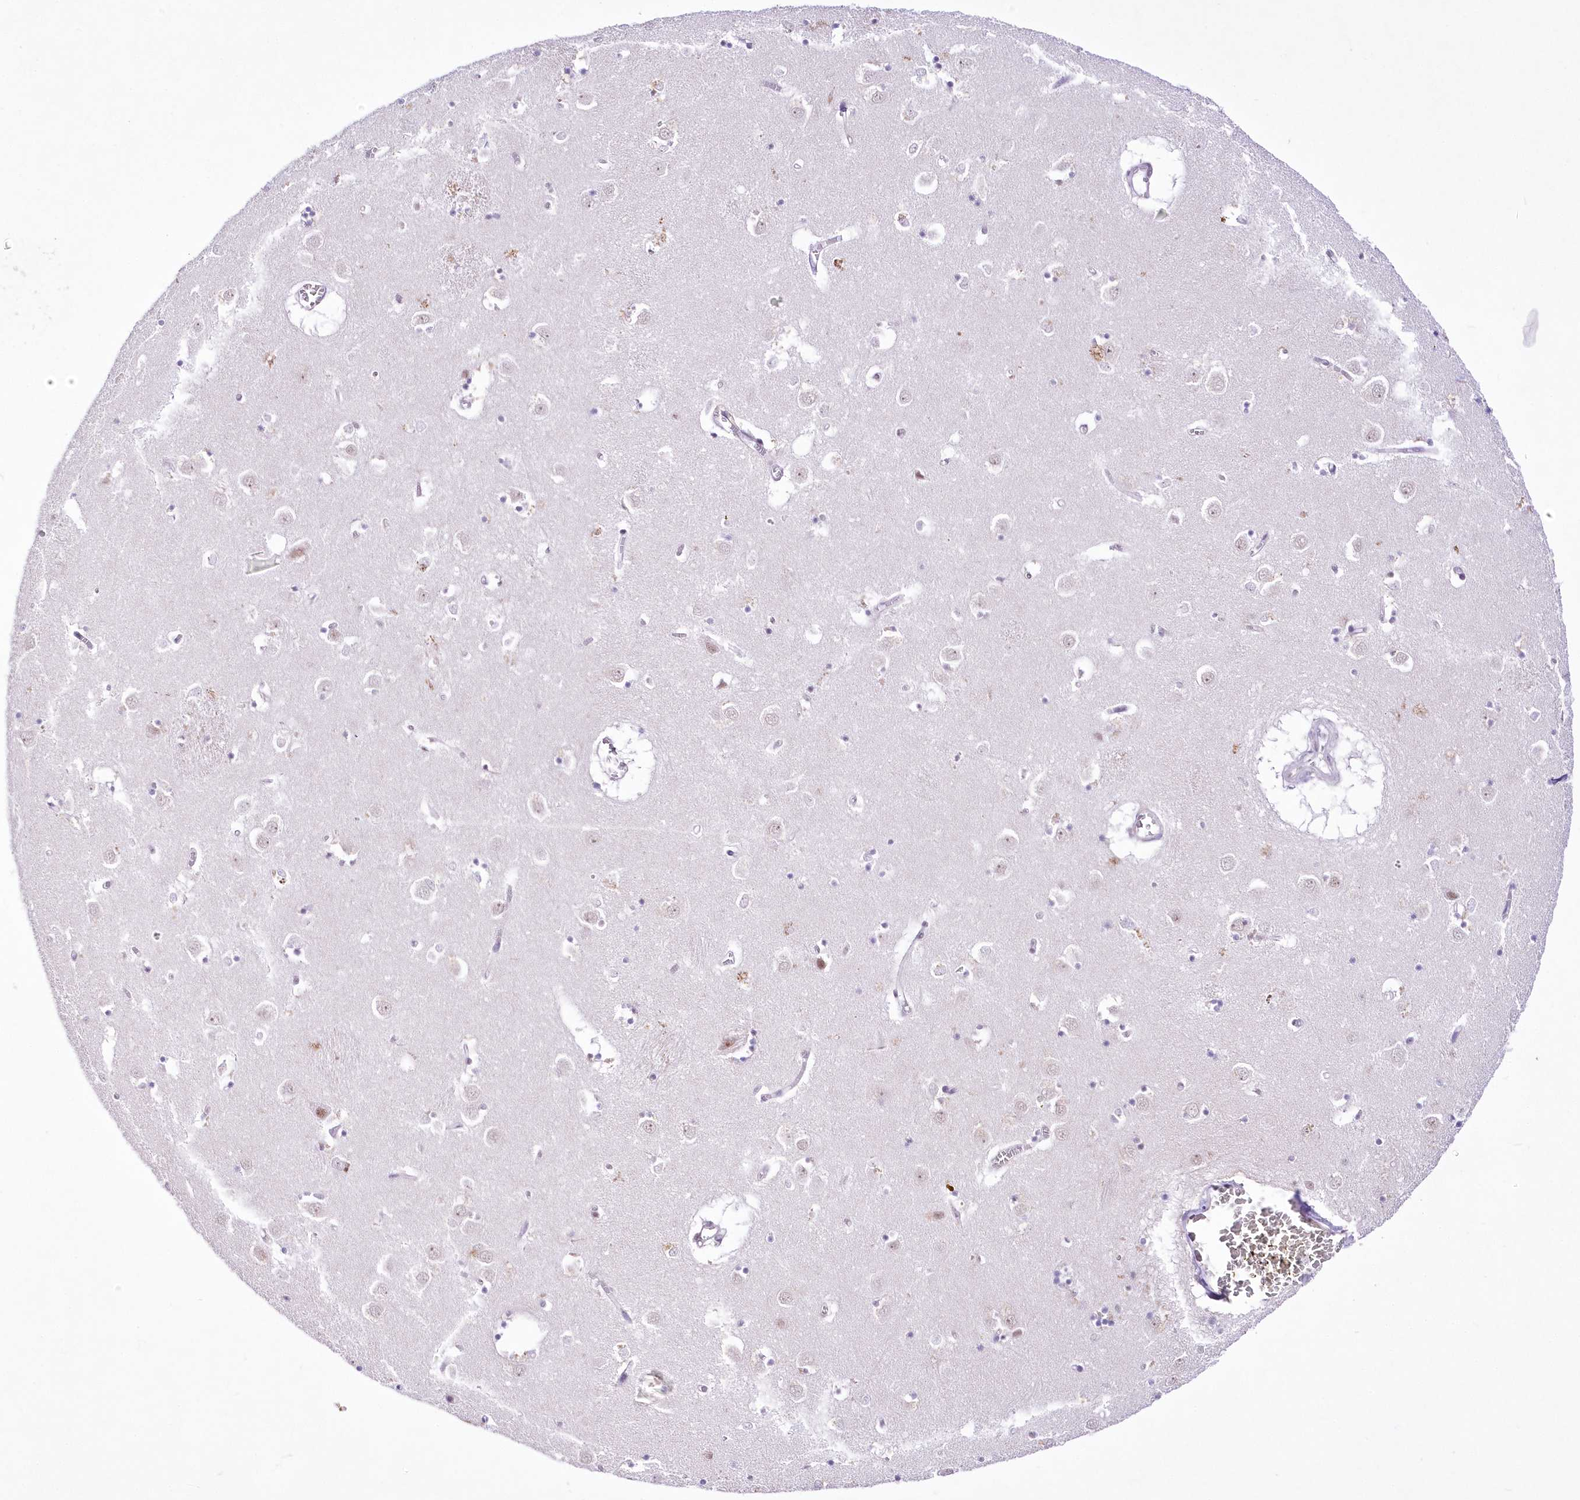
{"staining": {"intensity": "moderate", "quantity": "<25%", "location": "nuclear"}, "tissue": "caudate", "cell_type": "Glial cells", "image_type": "normal", "snomed": [{"axis": "morphology", "description": "Normal tissue, NOS"}, {"axis": "topography", "description": "Lateral ventricle wall"}], "caption": "A low amount of moderate nuclear expression is identified in approximately <25% of glial cells in normal caudate.", "gene": "NSUN2", "patient": {"sex": "male", "age": 70}}